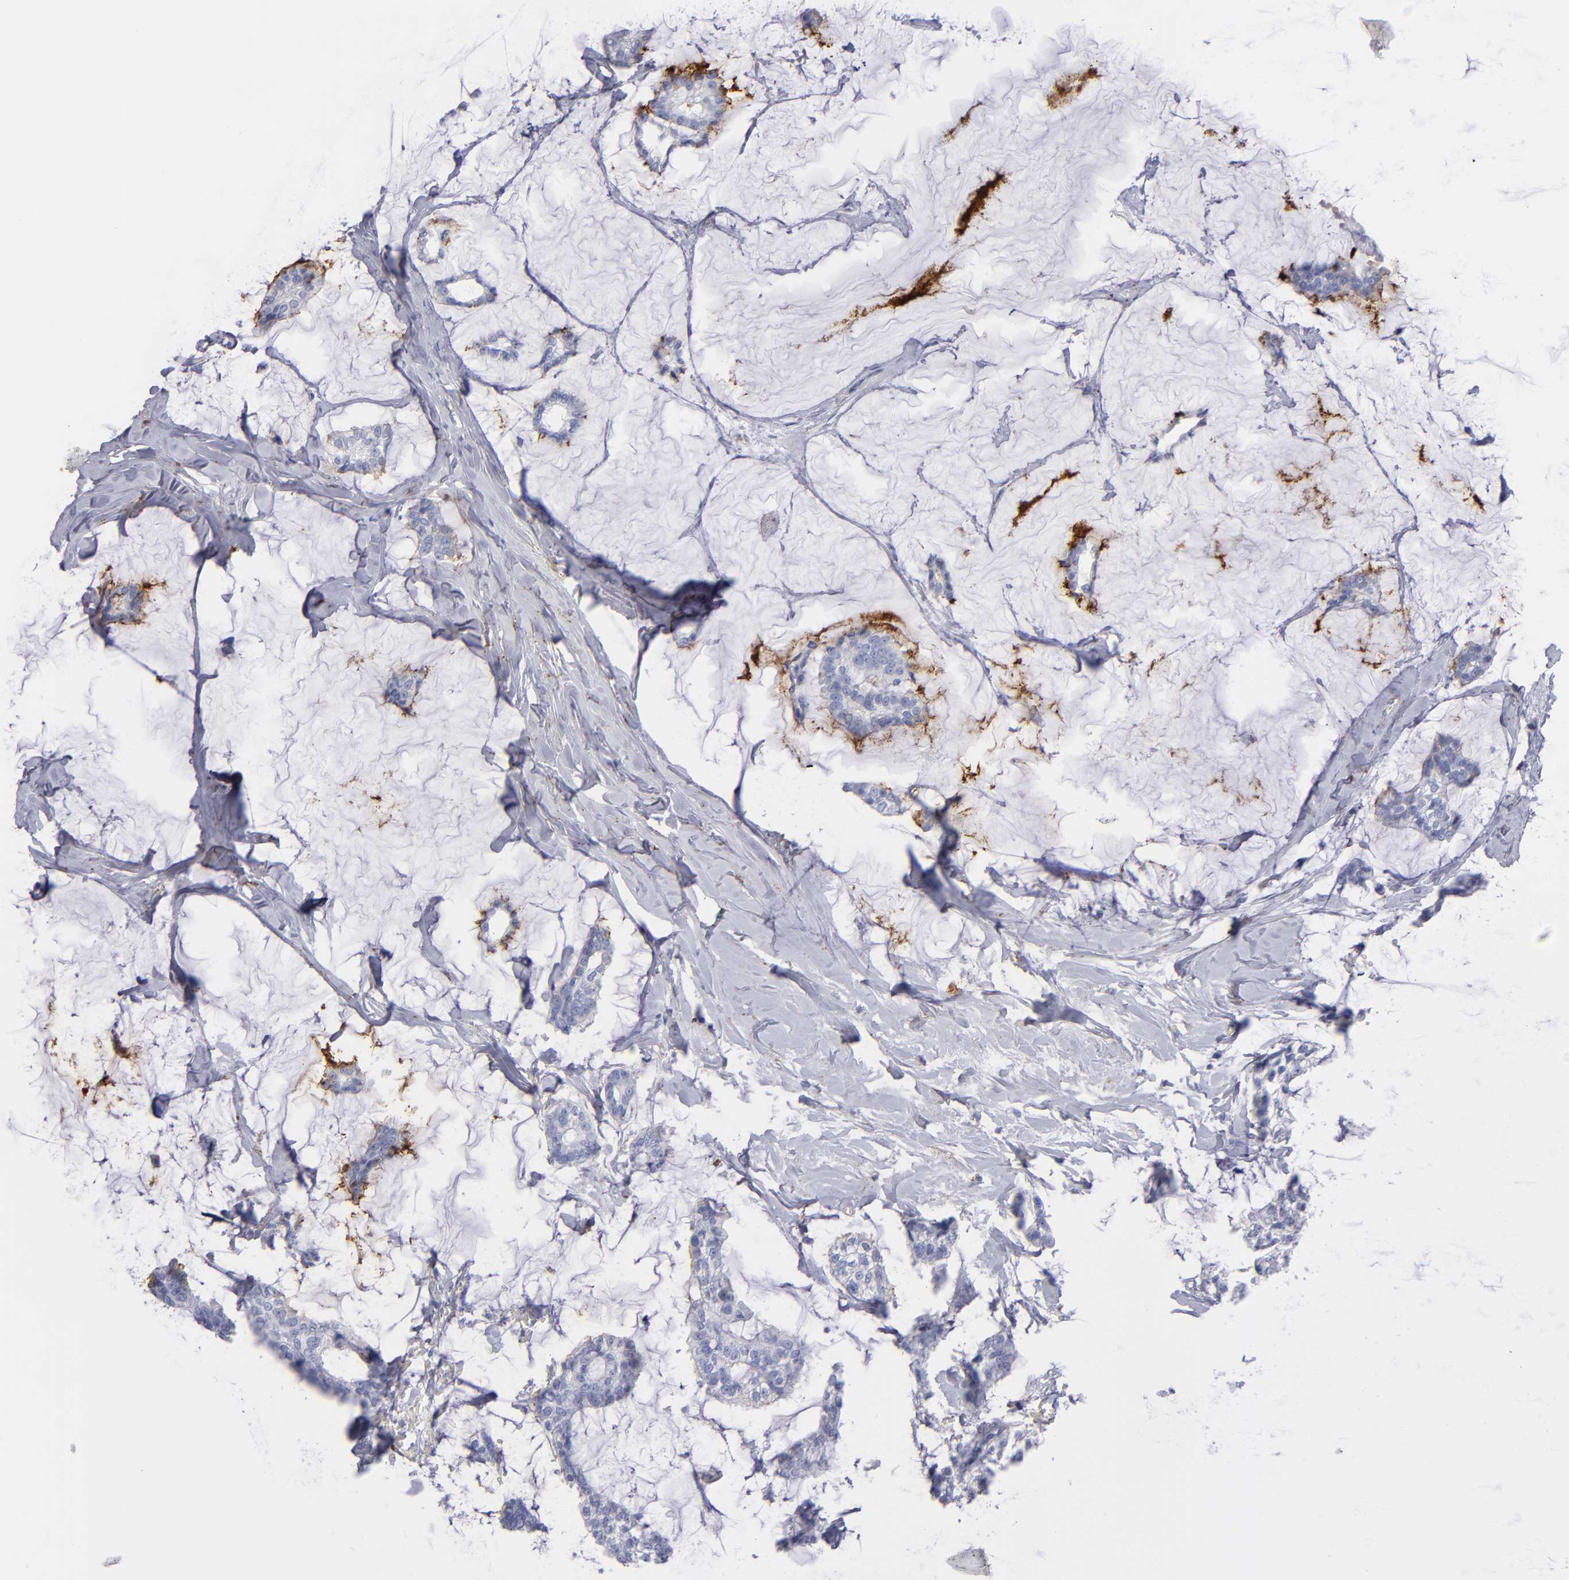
{"staining": {"intensity": "weak", "quantity": "<25%", "location": "cytoplasmic/membranous"}, "tissue": "breast cancer", "cell_type": "Tumor cells", "image_type": "cancer", "snomed": [{"axis": "morphology", "description": "Duct carcinoma"}, {"axis": "topography", "description": "Breast"}], "caption": "Breast cancer (intraductal carcinoma) was stained to show a protein in brown. There is no significant staining in tumor cells. (DAB (3,3'-diaminobenzidine) immunohistochemistry visualized using brightfield microscopy, high magnification).", "gene": "MFGE8", "patient": {"sex": "female", "age": 93}}